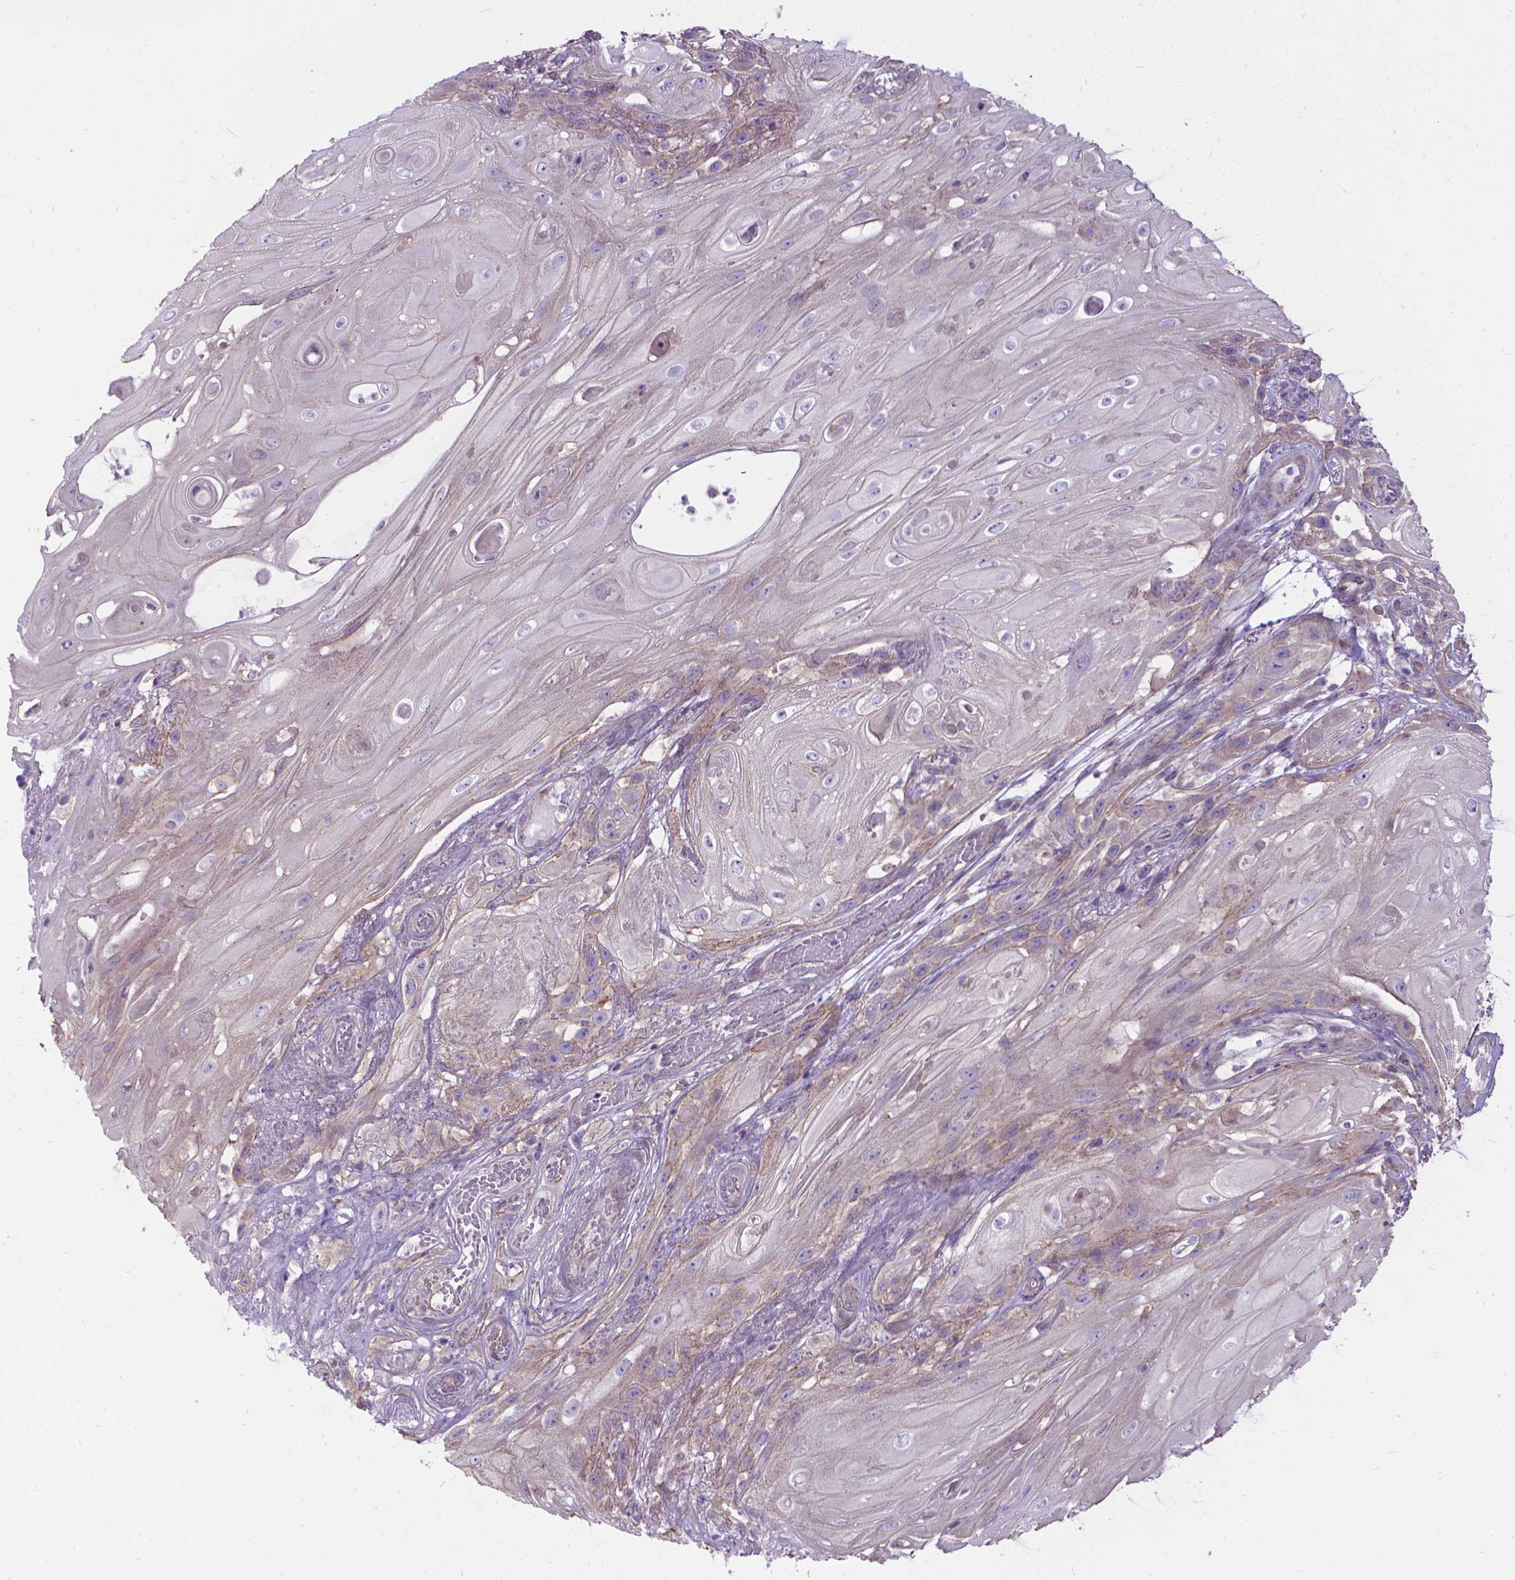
{"staining": {"intensity": "negative", "quantity": "none", "location": "none"}, "tissue": "skin cancer", "cell_type": "Tumor cells", "image_type": "cancer", "snomed": [{"axis": "morphology", "description": "Squamous cell carcinoma, NOS"}, {"axis": "topography", "description": "Skin"}], "caption": "This is an immunohistochemistry (IHC) image of human squamous cell carcinoma (skin). There is no expression in tumor cells.", "gene": "CFAP299", "patient": {"sex": "male", "age": 62}}